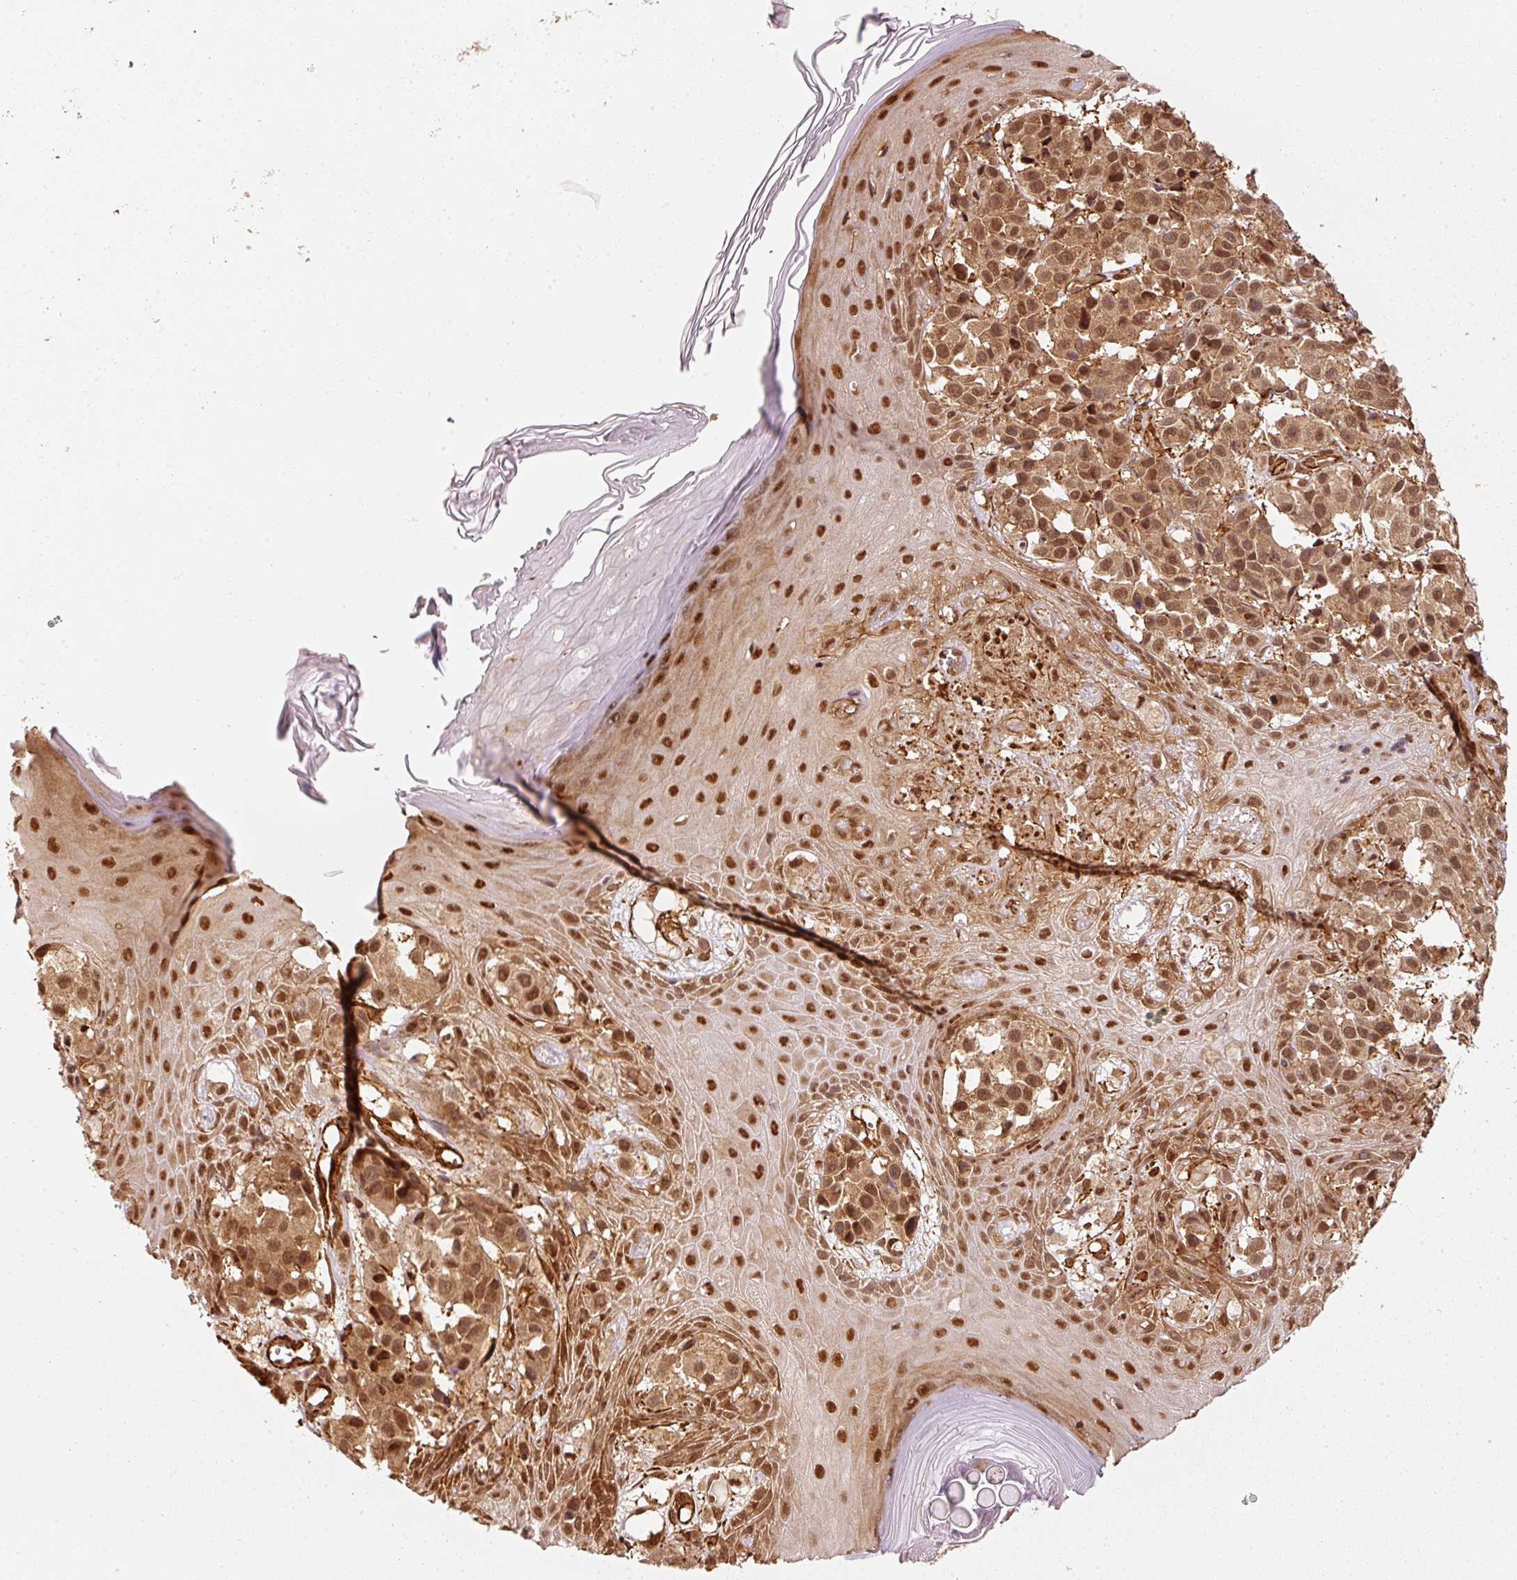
{"staining": {"intensity": "moderate", "quantity": ">75%", "location": "cytoplasmic/membranous,nuclear"}, "tissue": "melanoma", "cell_type": "Tumor cells", "image_type": "cancer", "snomed": [{"axis": "morphology", "description": "Malignant melanoma, NOS"}, {"axis": "topography", "description": "Skin"}], "caption": "High-power microscopy captured an immunohistochemistry (IHC) photomicrograph of malignant melanoma, revealing moderate cytoplasmic/membranous and nuclear expression in about >75% of tumor cells.", "gene": "PSMD1", "patient": {"sex": "male", "age": 39}}